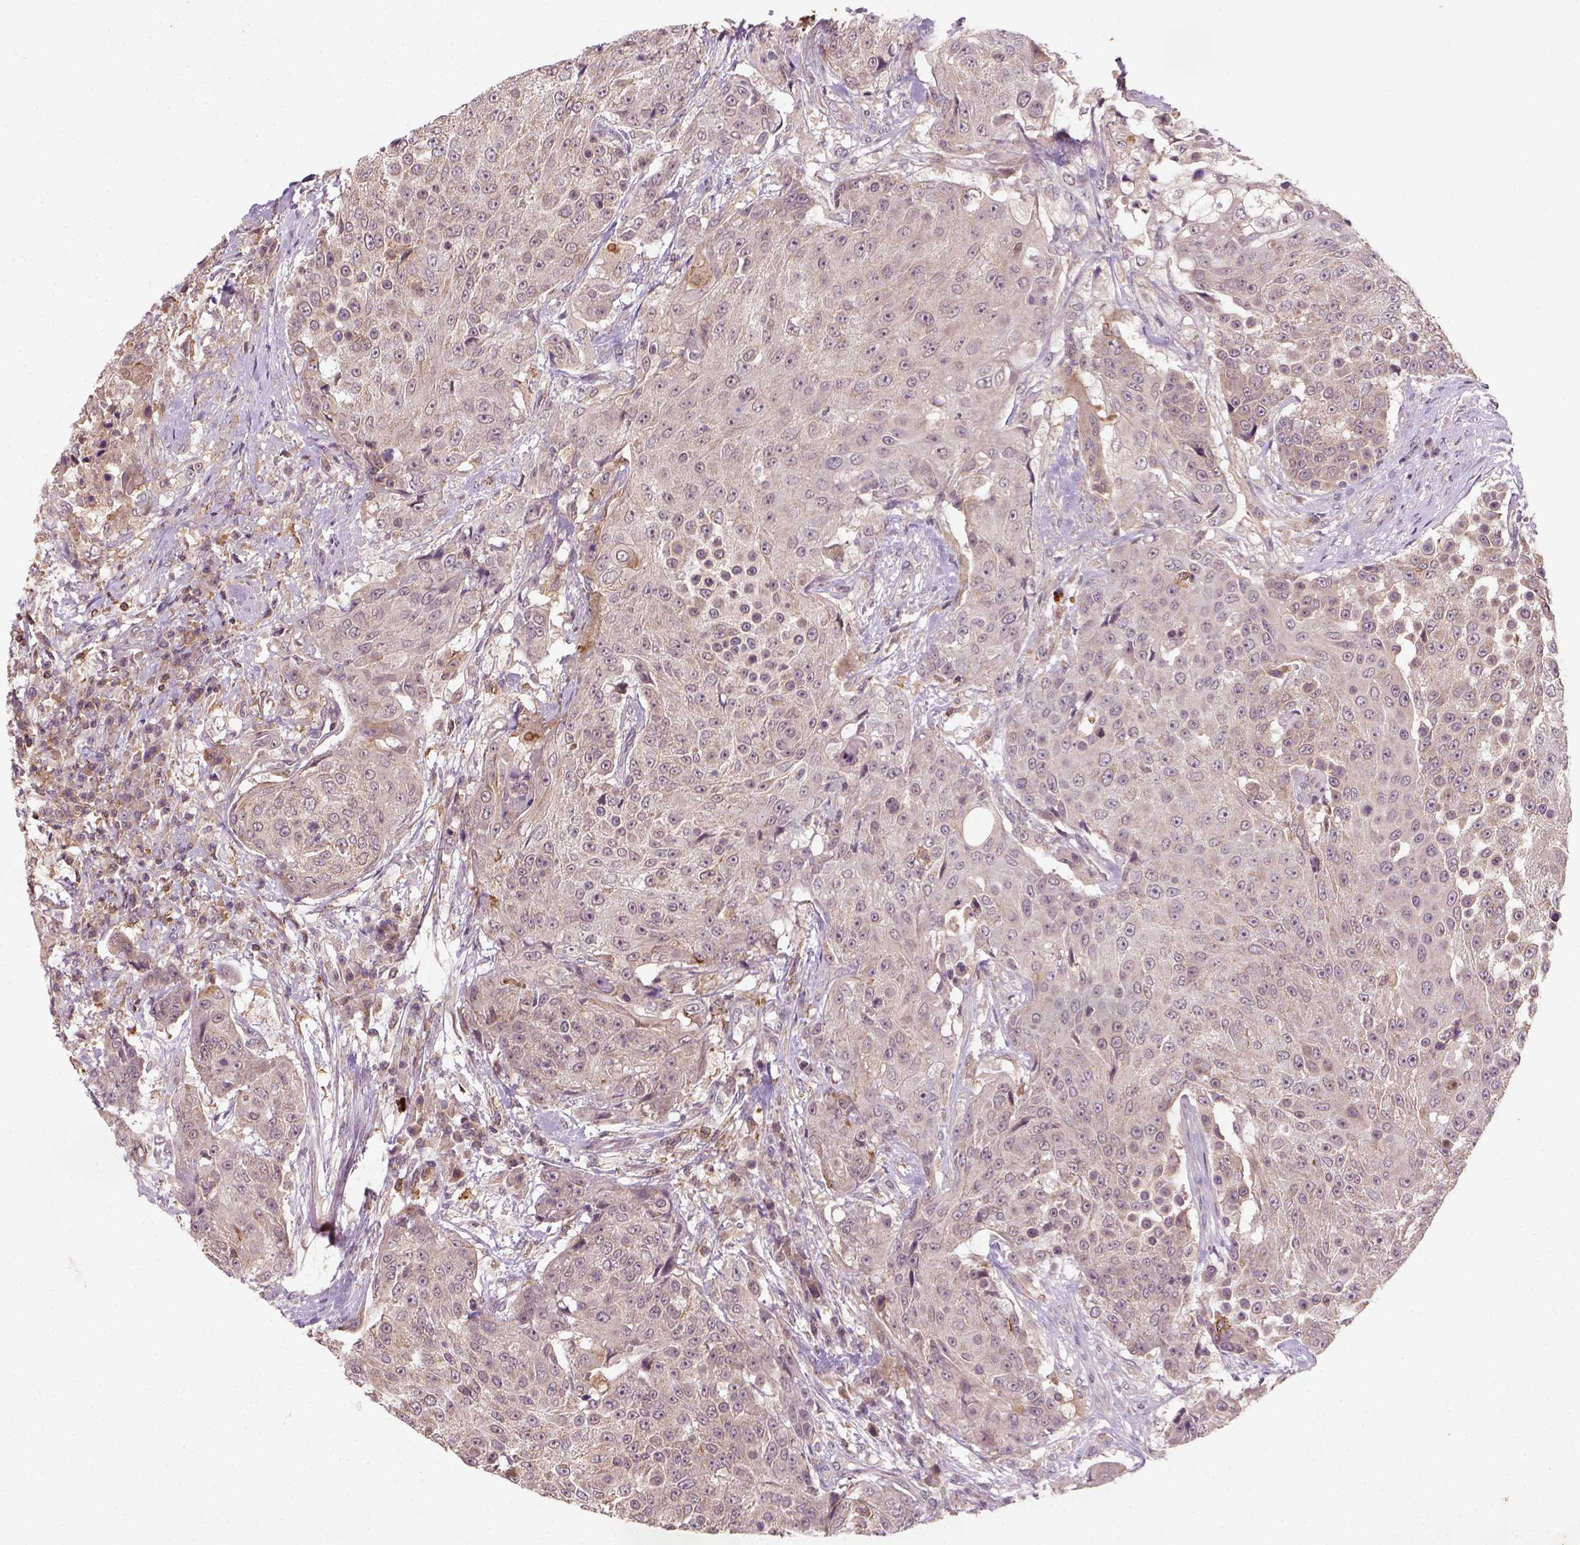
{"staining": {"intensity": "weak", "quantity": "25%-75%", "location": "cytoplasmic/membranous"}, "tissue": "urothelial cancer", "cell_type": "Tumor cells", "image_type": "cancer", "snomed": [{"axis": "morphology", "description": "Urothelial carcinoma, High grade"}, {"axis": "topography", "description": "Urinary bladder"}], "caption": "An immunohistochemistry image of tumor tissue is shown. Protein staining in brown labels weak cytoplasmic/membranous positivity in urothelial carcinoma (high-grade) within tumor cells.", "gene": "CAMKK1", "patient": {"sex": "female", "age": 63}}